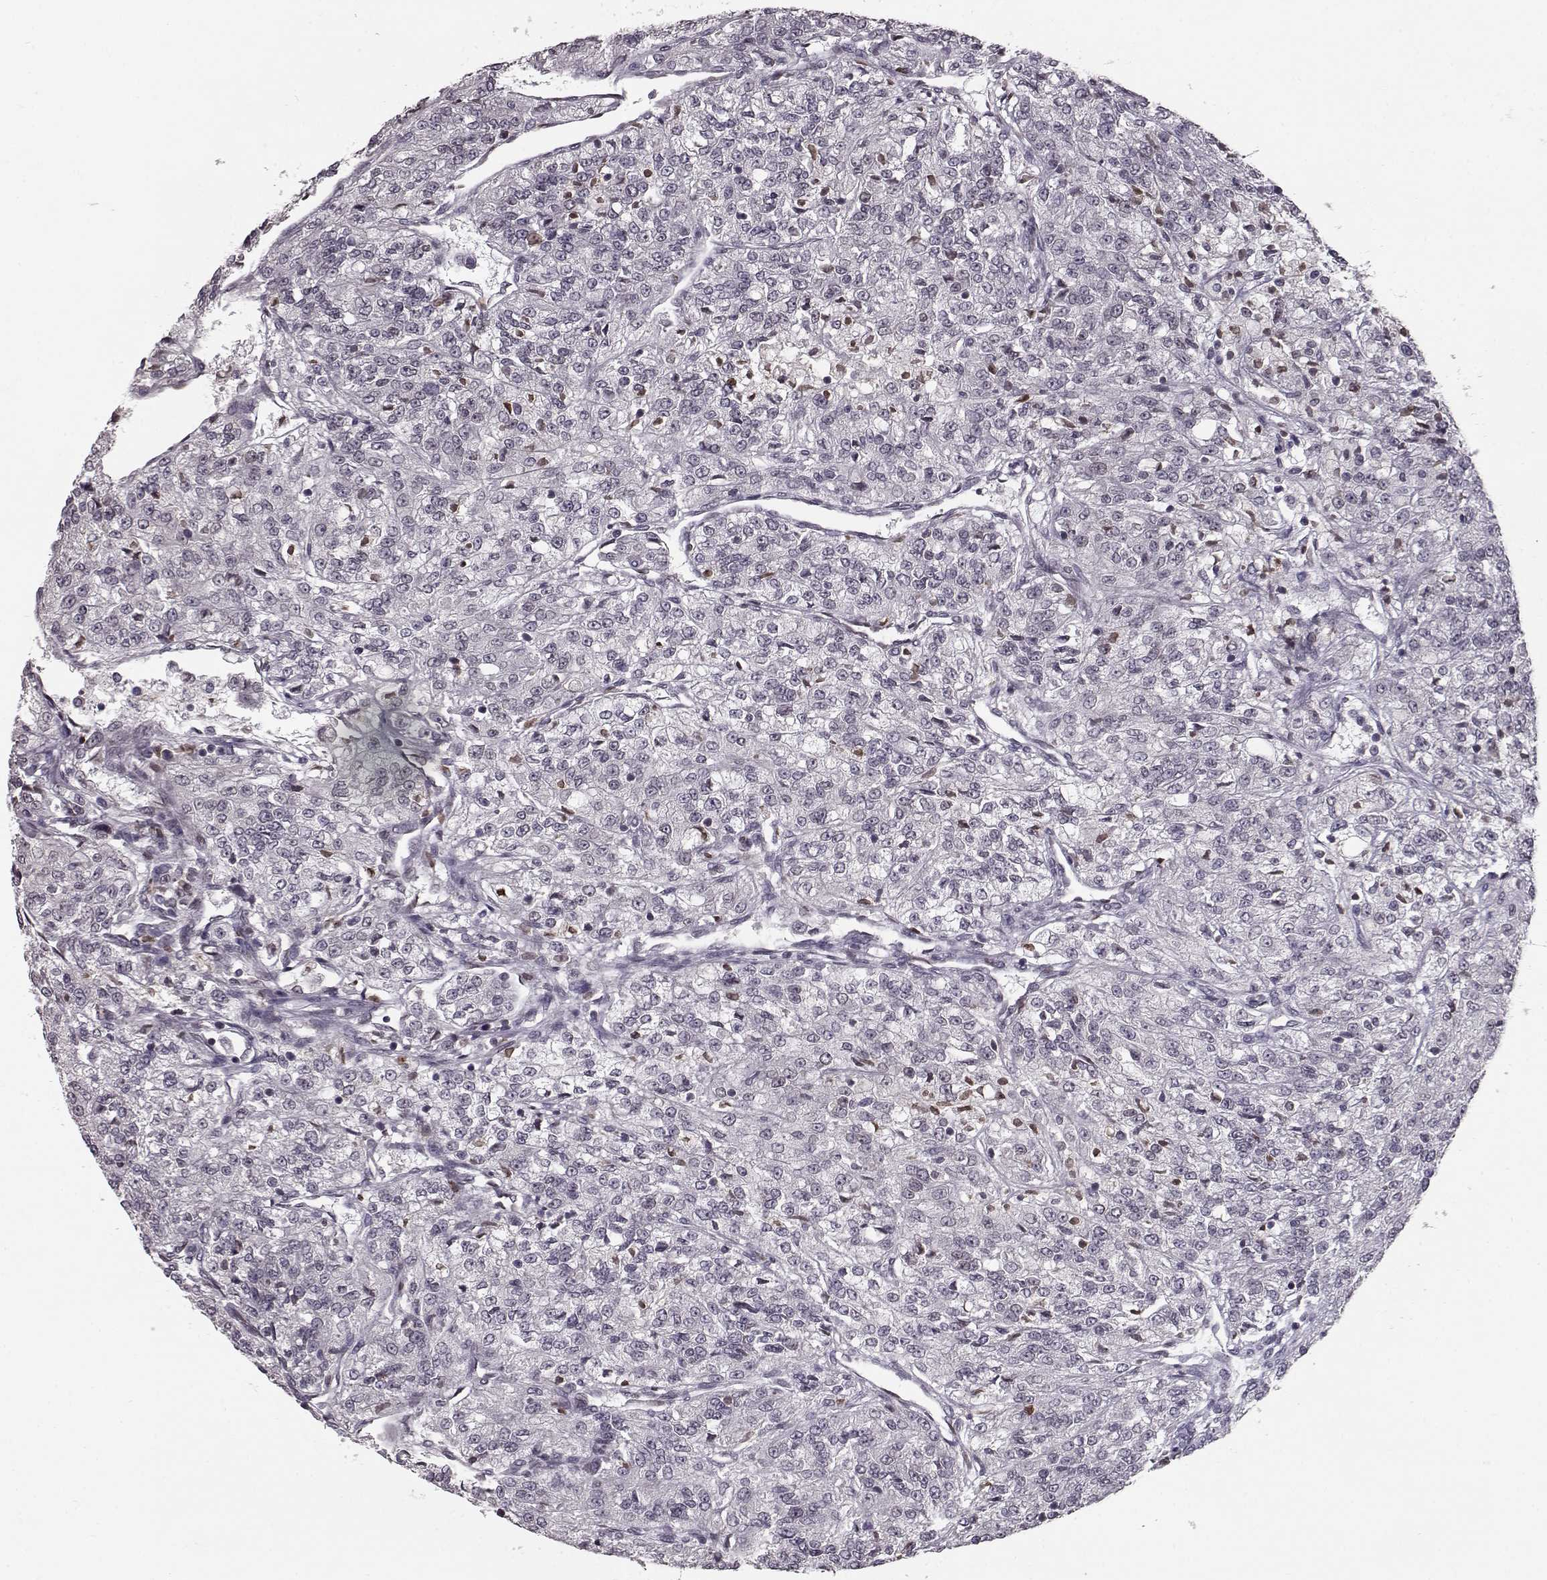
{"staining": {"intensity": "negative", "quantity": "none", "location": "none"}, "tissue": "renal cancer", "cell_type": "Tumor cells", "image_type": "cancer", "snomed": [{"axis": "morphology", "description": "Adenocarcinoma, NOS"}, {"axis": "topography", "description": "Kidney"}], "caption": "The micrograph displays no significant staining in tumor cells of renal cancer.", "gene": "NUP37", "patient": {"sex": "female", "age": 63}}